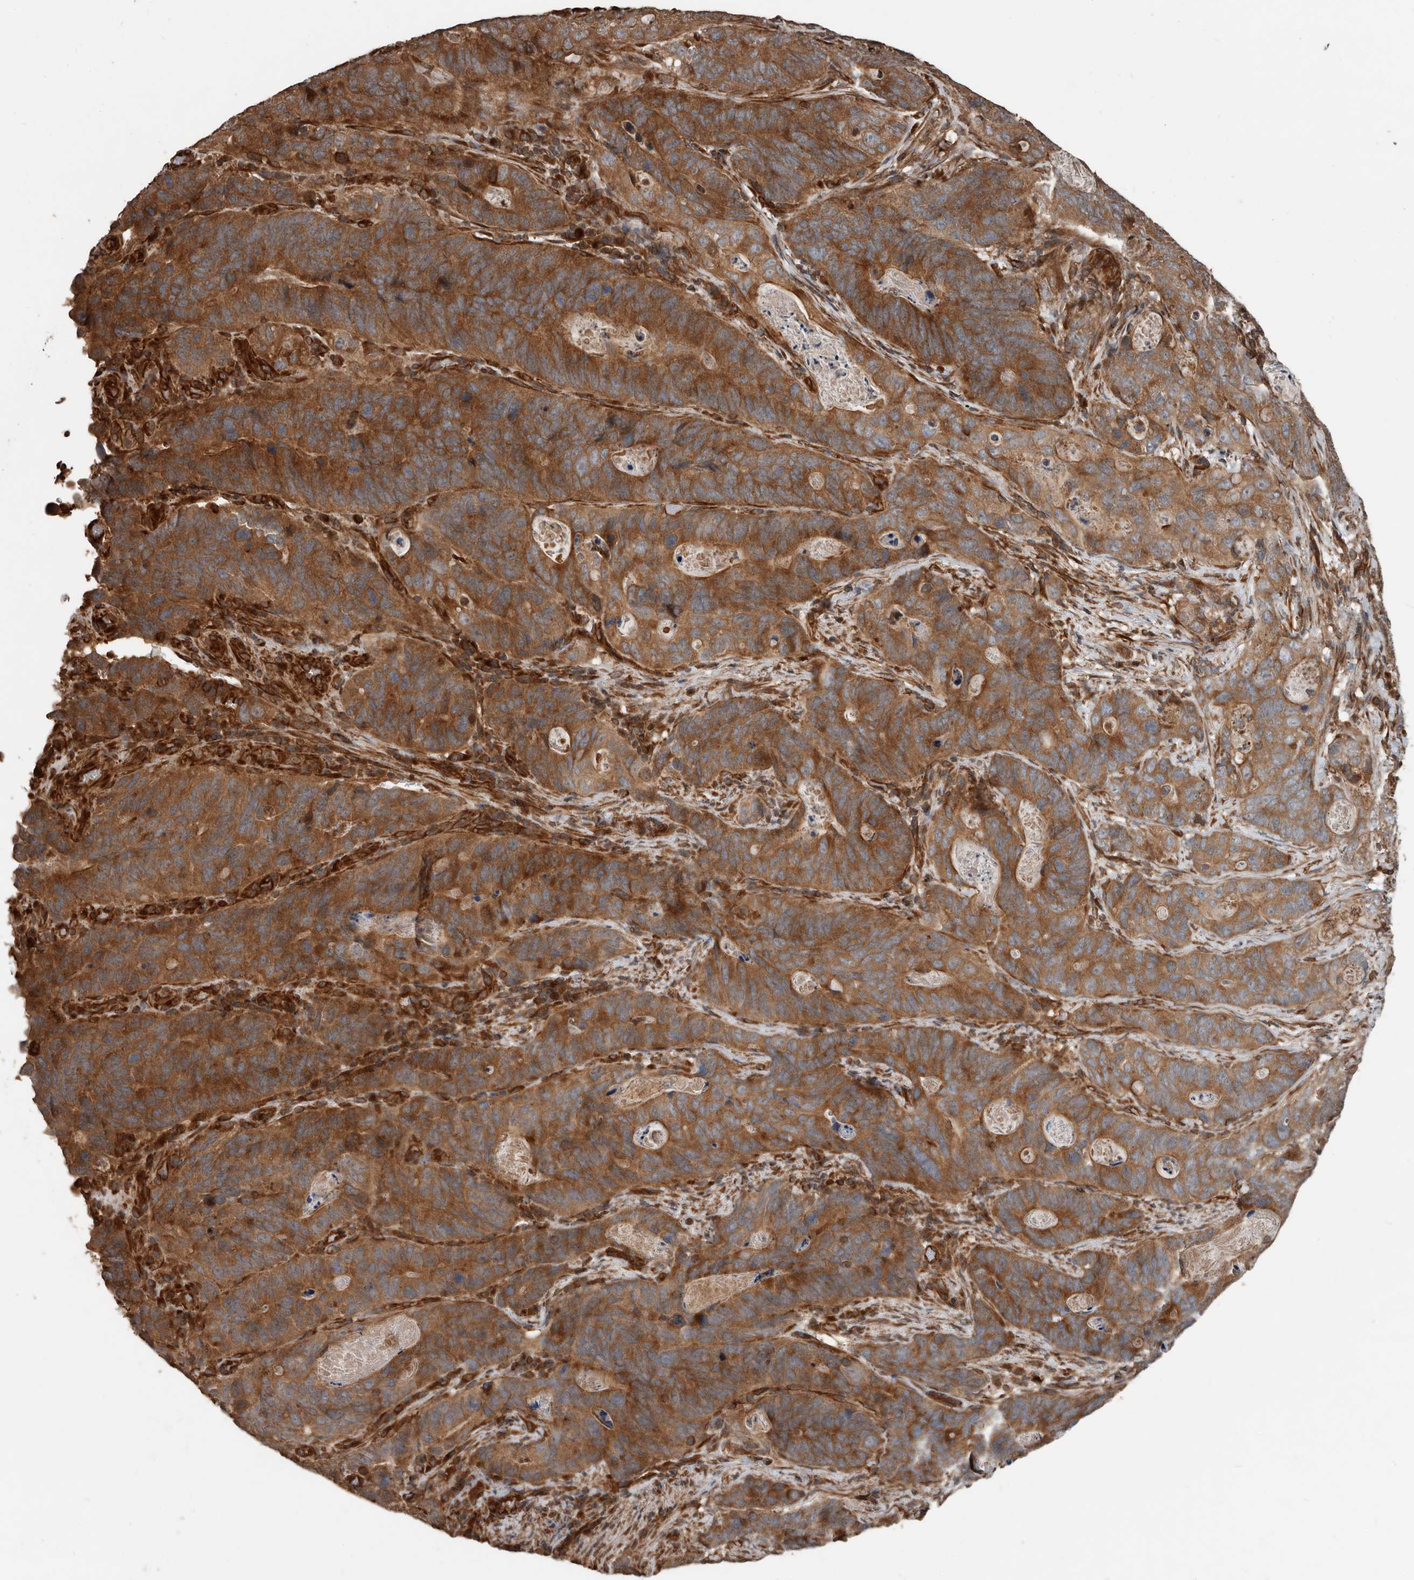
{"staining": {"intensity": "strong", "quantity": ">75%", "location": "cytoplasmic/membranous"}, "tissue": "stomach cancer", "cell_type": "Tumor cells", "image_type": "cancer", "snomed": [{"axis": "morphology", "description": "Normal tissue, NOS"}, {"axis": "morphology", "description": "Adenocarcinoma, NOS"}, {"axis": "topography", "description": "Stomach"}], "caption": "Protein staining by immunohistochemistry (IHC) exhibits strong cytoplasmic/membranous staining in about >75% of tumor cells in stomach adenocarcinoma.", "gene": "YOD1", "patient": {"sex": "female", "age": 89}}